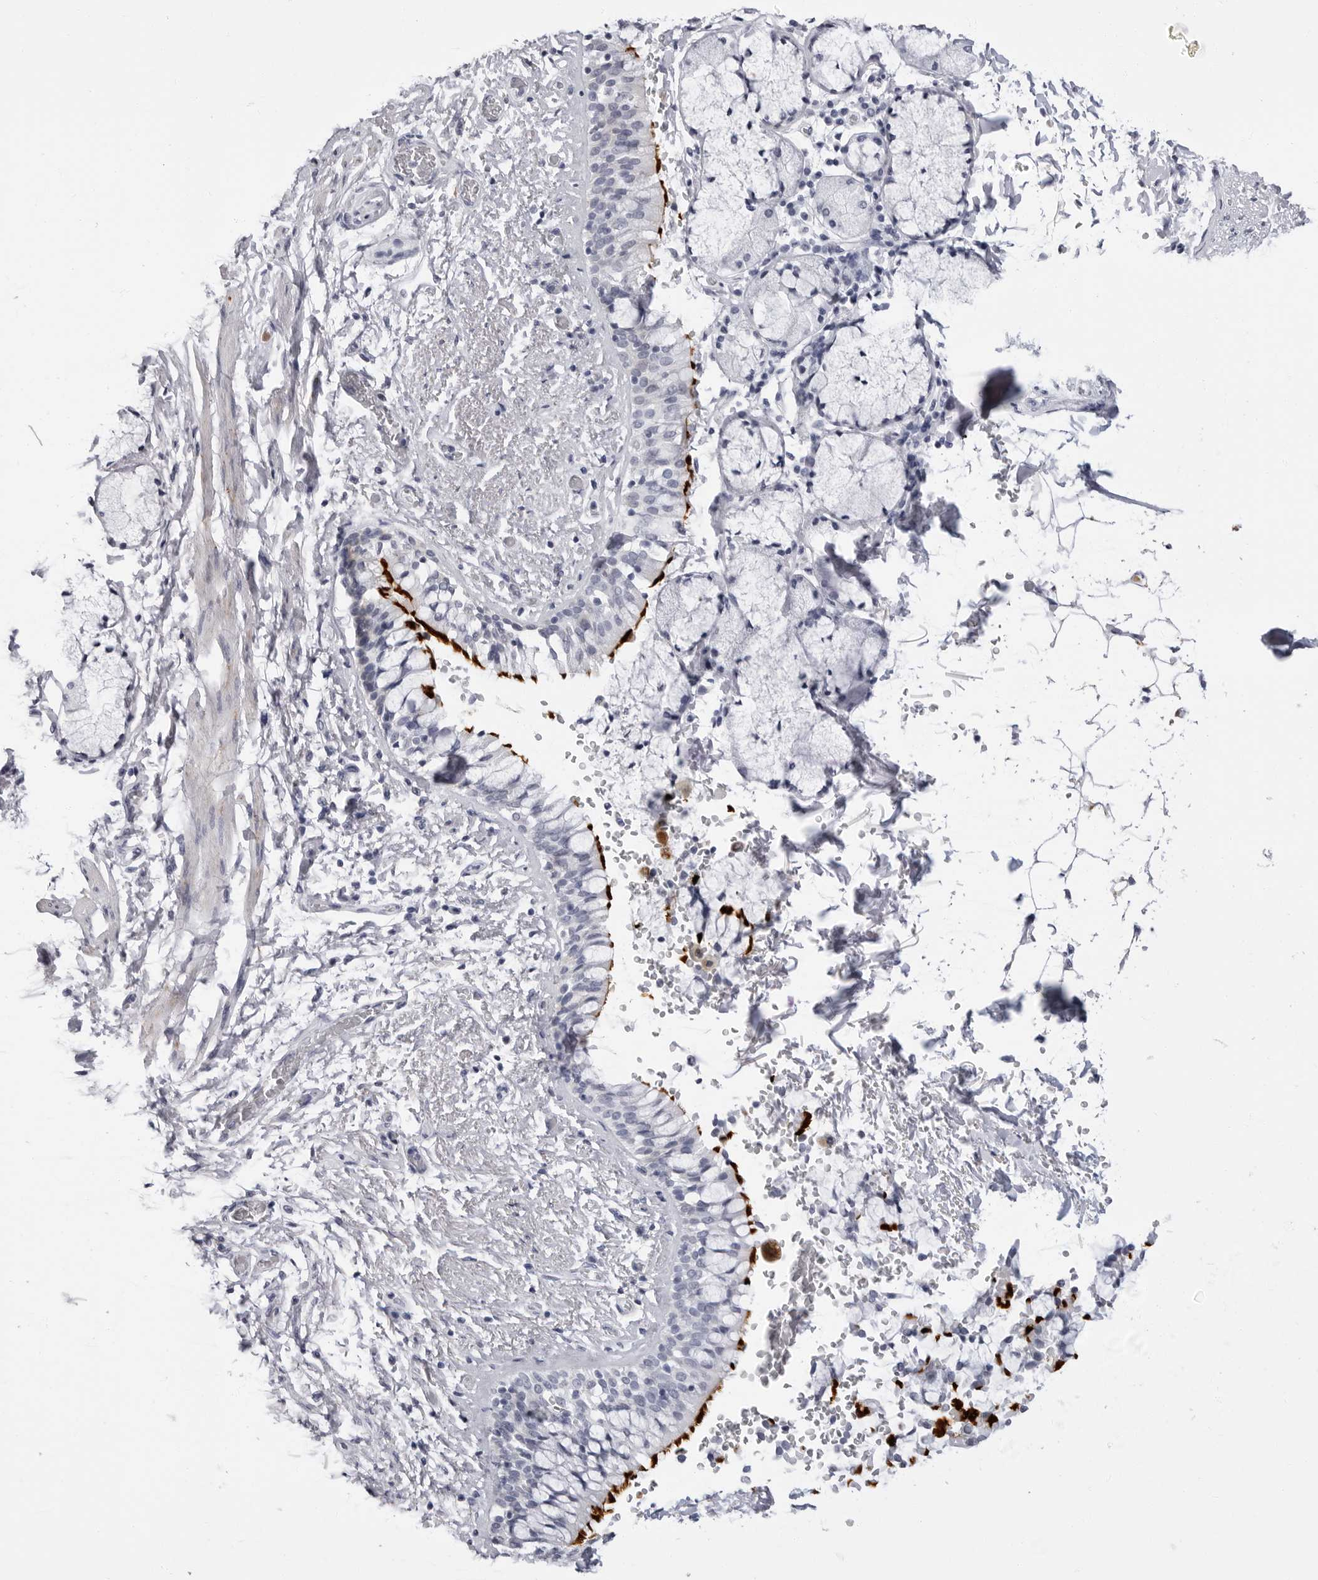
{"staining": {"intensity": "strong", "quantity": ">75%", "location": "cytoplasmic/membranous"}, "tissue": "bronchus", "cell_type": "Respiratory epithelial cells", "image_type": "normal", "snomed": [{"axis": "morphology", "description": "Normal tissue, NOS"}, {"axis": "morphology", "description": "Inflammation, NOS"}, {"axis": "topography", "description": "Cartilage tissue"}, {"axis": "topography", "description": "Bronchus"}, {"axis": "topography", "description": "Lung"}], "caption": "Bronchus stained with DAB (3,3'-diaminobenzidine) immunohistochemistry (IHC) reveals high levels of strong cytoplasmic/membranous expression in approximately >75% of respiratory epithelial cells.", "gene": "ERICH3", "patient": {"sex": "female", "age": 64}}